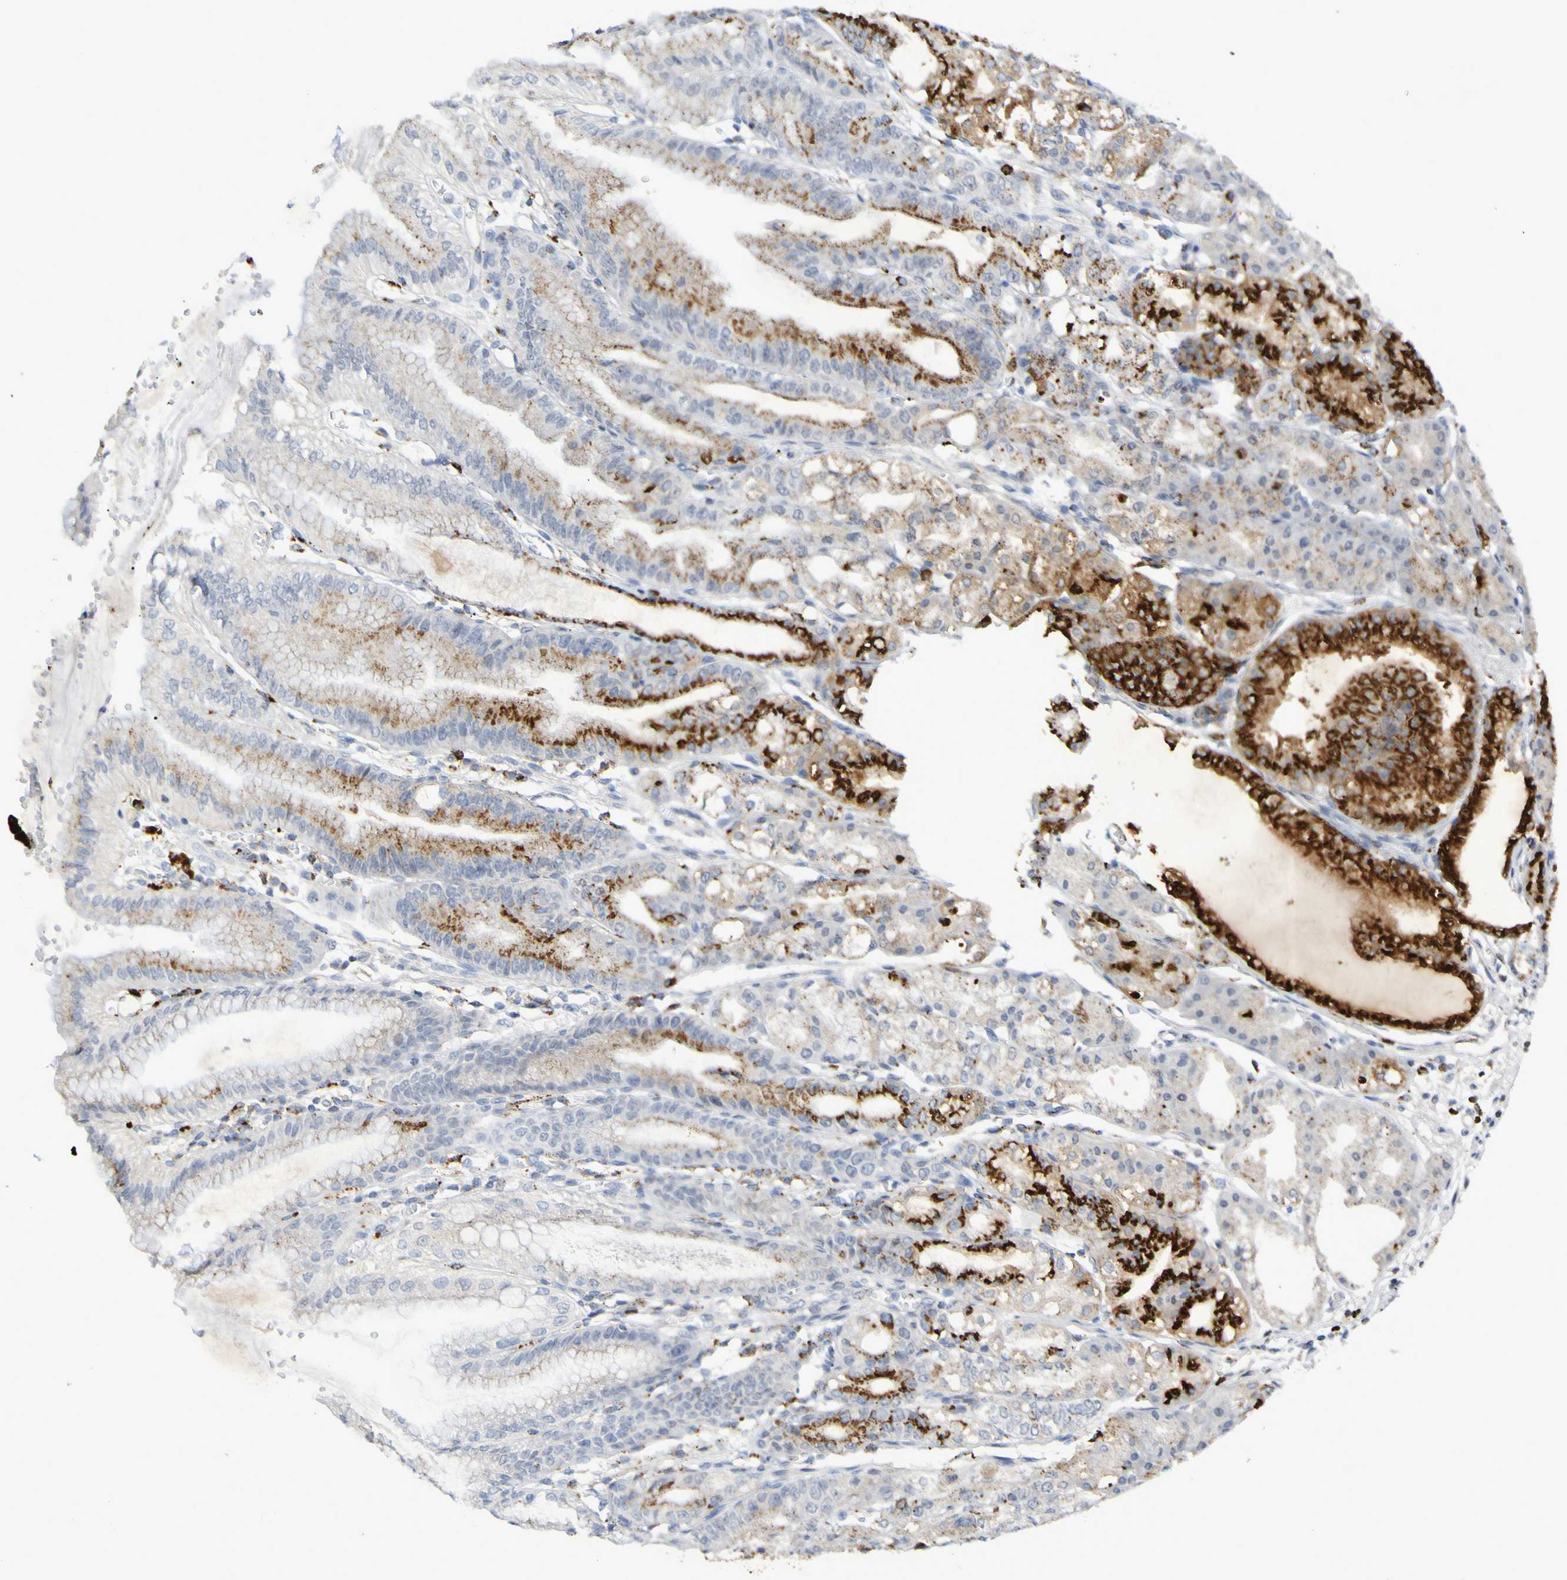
{"staining": {"intensity": "strong", "quantity": "25%-75%", "location": "cytoplasmic/membranous"}, "tissue": "stomach", "cell_type": "Glandular cells", "image_type": "normal", "snomed": [{"axis": "morphology", "description": "Normal tissue, NOS"}, {"axis": "topography", "description": "Stomach, lower"}], "caption": "The image displays a brown stain indicating the presence of a protein in the cytoplasmic/membranous of glandular cells in stomach. The staining was performed using DAB (3,3'-diaminobenzidine) to visualize the protein expression in brown, while the nuclei were stained in blue with hematoxylin (Magnification: 20x).", "gene": "TPH1", "patient": {"sex": "male", "age": 71}}